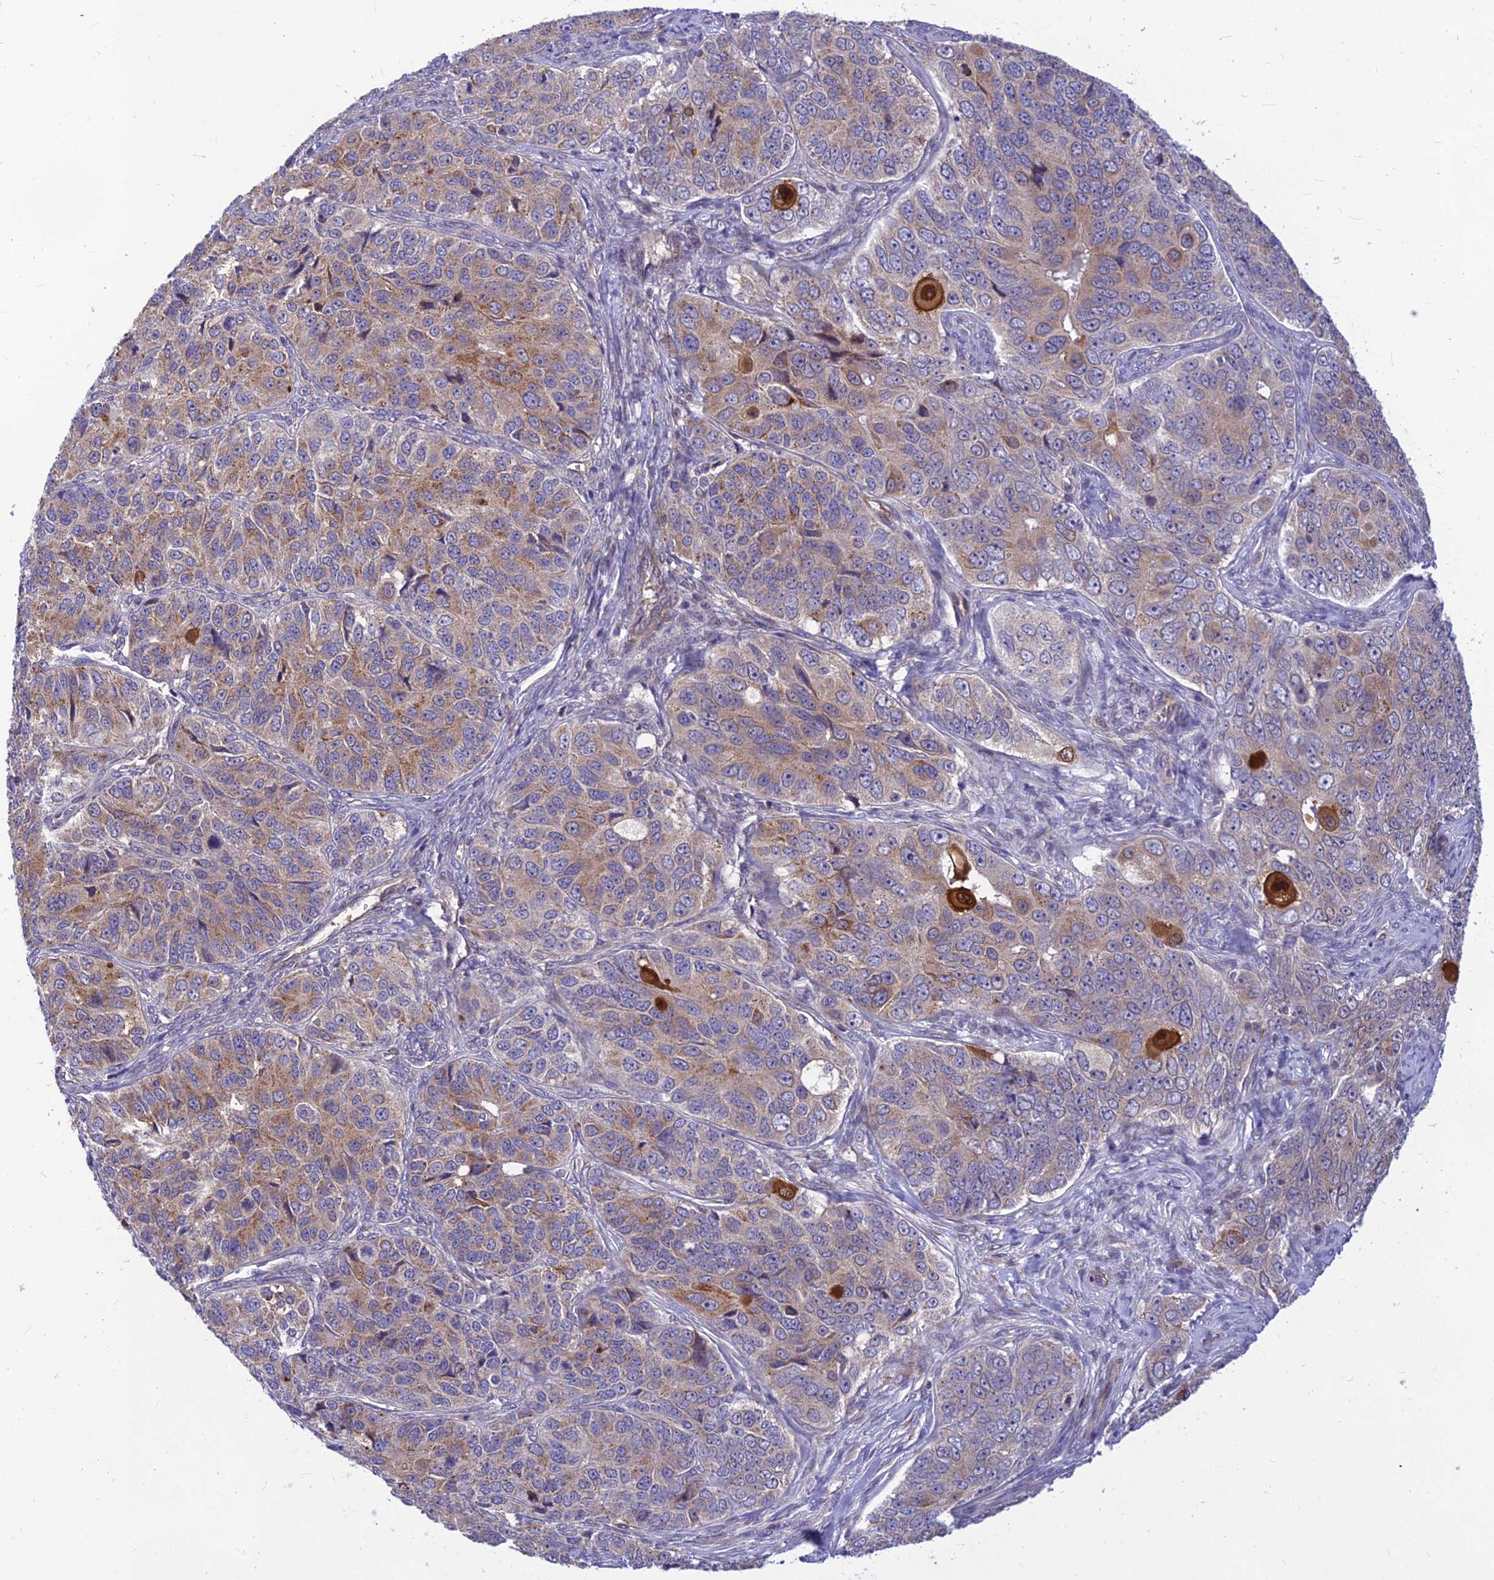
{"staining": {"intensity": "strong", "quantity": "<25%", "location": "cytoplasmic/membranous,nuclear"}, "tissue": "ovarian cancer", "cell_type": "Tumor cells", "image_type": "cancer", "snomed": [{"axis": "morphology", "description": "Carcinoma, endometroid"}, {"axis": "topography", "description": "Ovary"}], "caption": "Ovarian cancer was stained to show a protein in brown. There is medium levels of strong cytoplasmic/membranous and nuclear positivity in about <25% of tumor cells.", "gene": "PTCD2", "patient": {"sex": "female", "age": 51}}